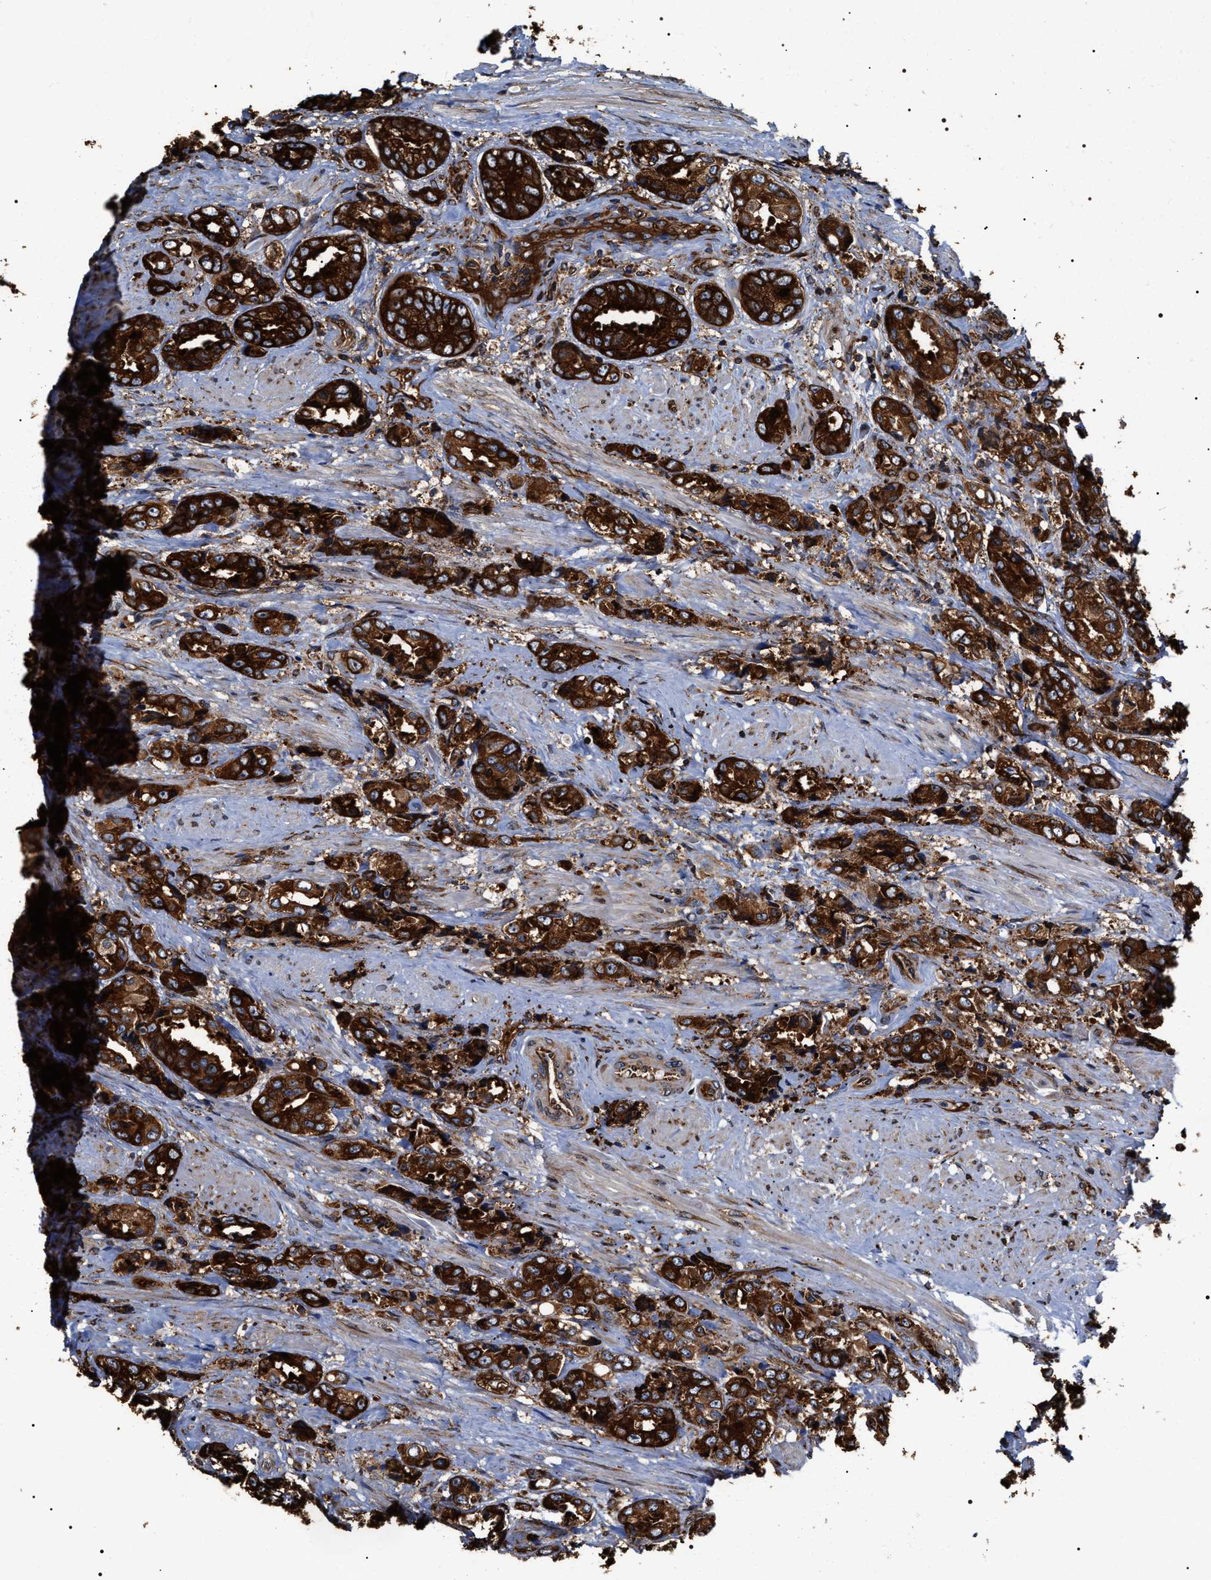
{"staining": {"intensity": "strong", "quantity": ">75%", "location": "cytoplasmic/membranous"}, "tissue": "prostate cancer", "cell_type": "Tumor cells", "image_type": "cancer", "snomed": [{"axis": "morphology", "description": "Adenocarcinoma, High grade"}, {"axis": "topography", "description": "Prostate"}], "caption": "Immunohistochemistry (IHC) micrograph of human prostate cancer stained for a protein (brown), which shows high levels of strong cytoplasmic/membranous positivity in approximately >75% of tumor cells.", "gene": "SERBP1", "patient": {"sex": "male", "age": 61}}